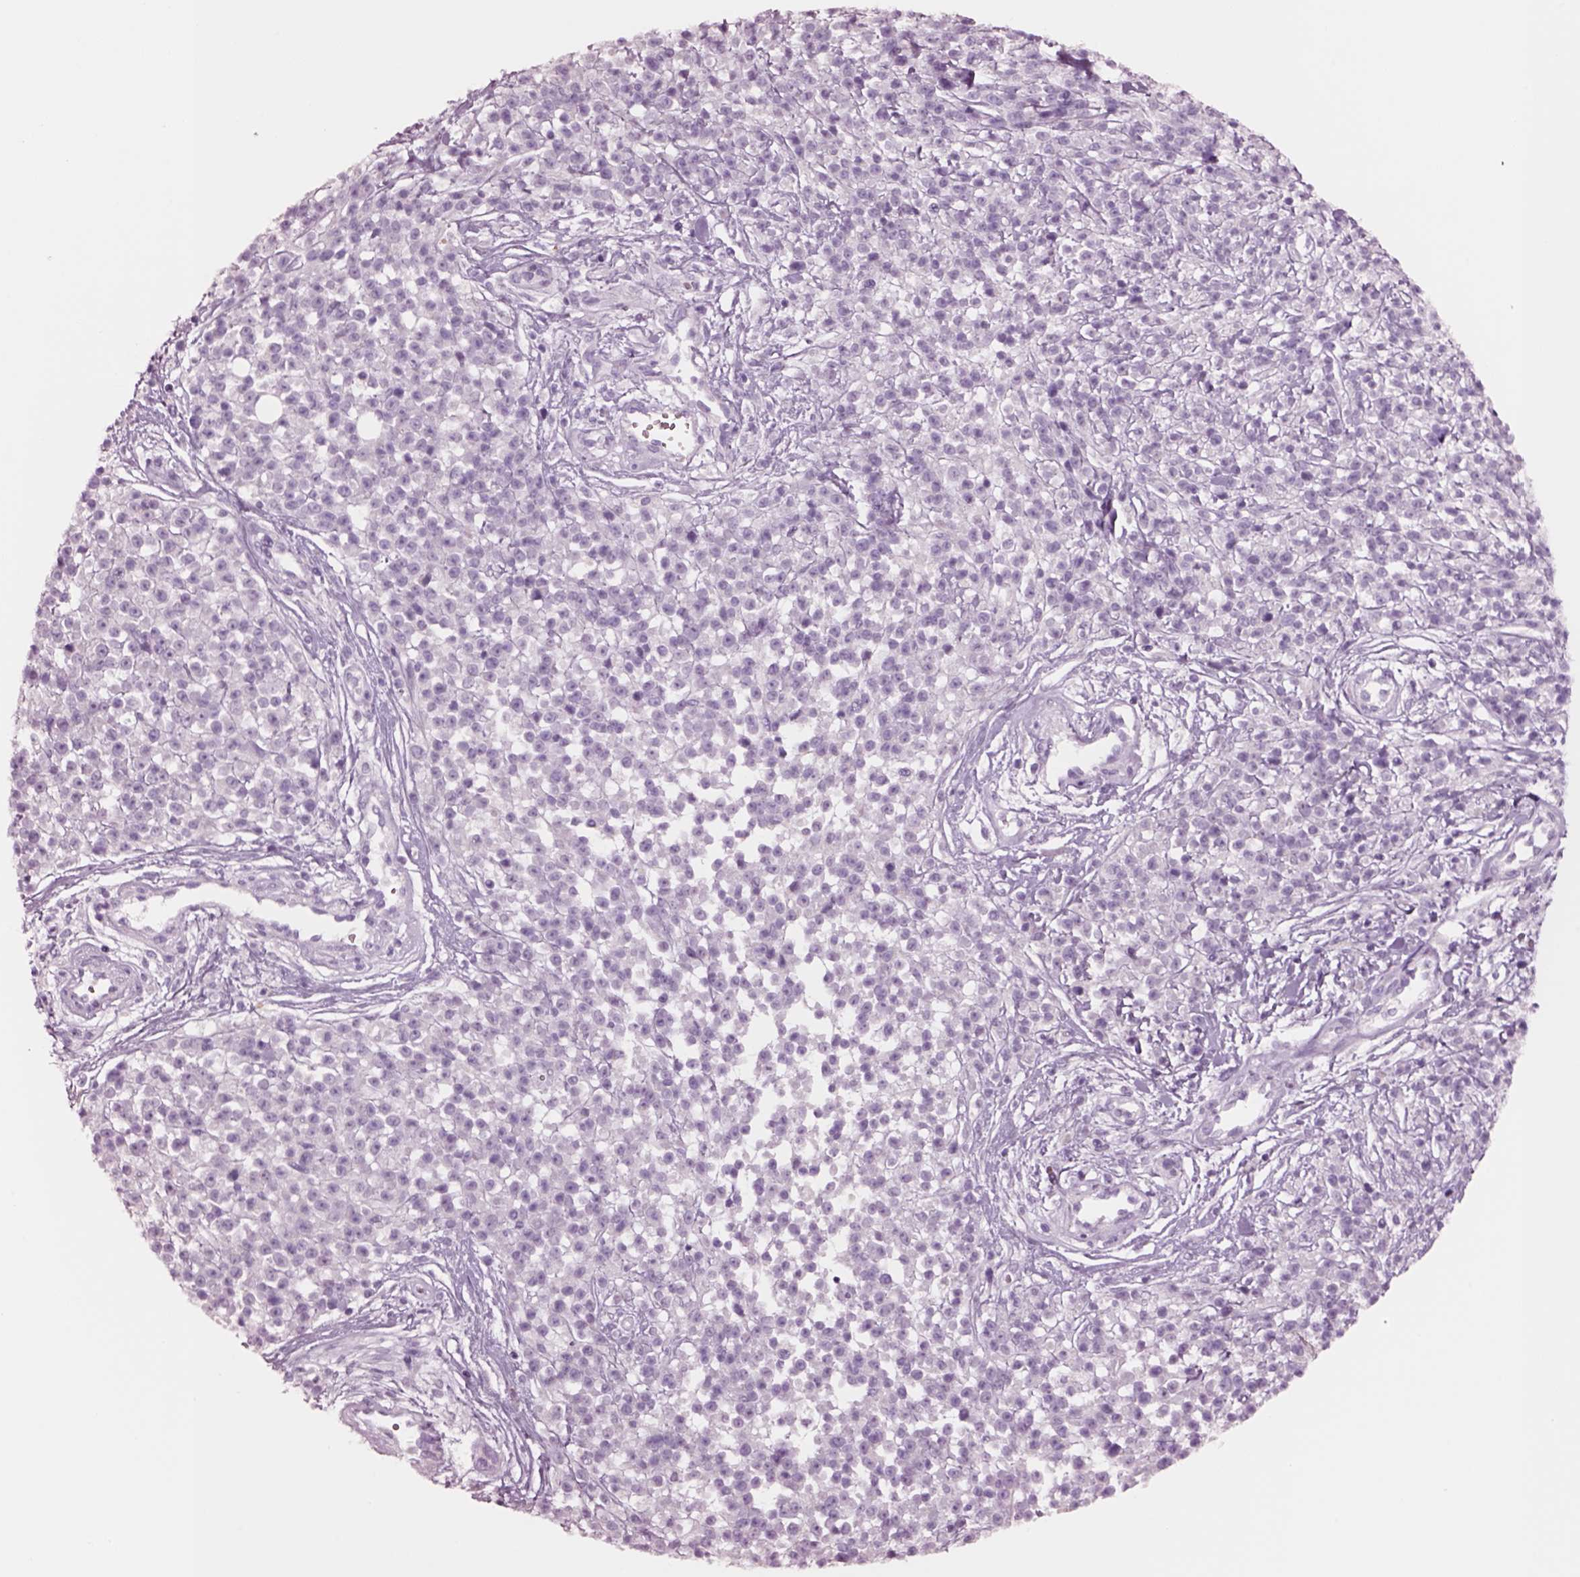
{"staining": {"intensity": "negative", "quantity": "none", "location": "none"}, "tissue": "melanoma", "cell_type": "Tumor cells", "image_type": "cancer", "snomed": [{"axis": "morphology", "description": "Malignant melanoma, NOS"}, {"axis": "topography", "description": "Skin"}, {"axis": "topography", "description": "Skin of trunk"}], "caption": "High power microscopy micrograph of an immunohistochemistry (IHC) photomicrograph of malignant melanoma, revealing no significant positivity in tumor cells.", "gene": "NMRK2", "patient": {"sex": "male", "age": 74}}